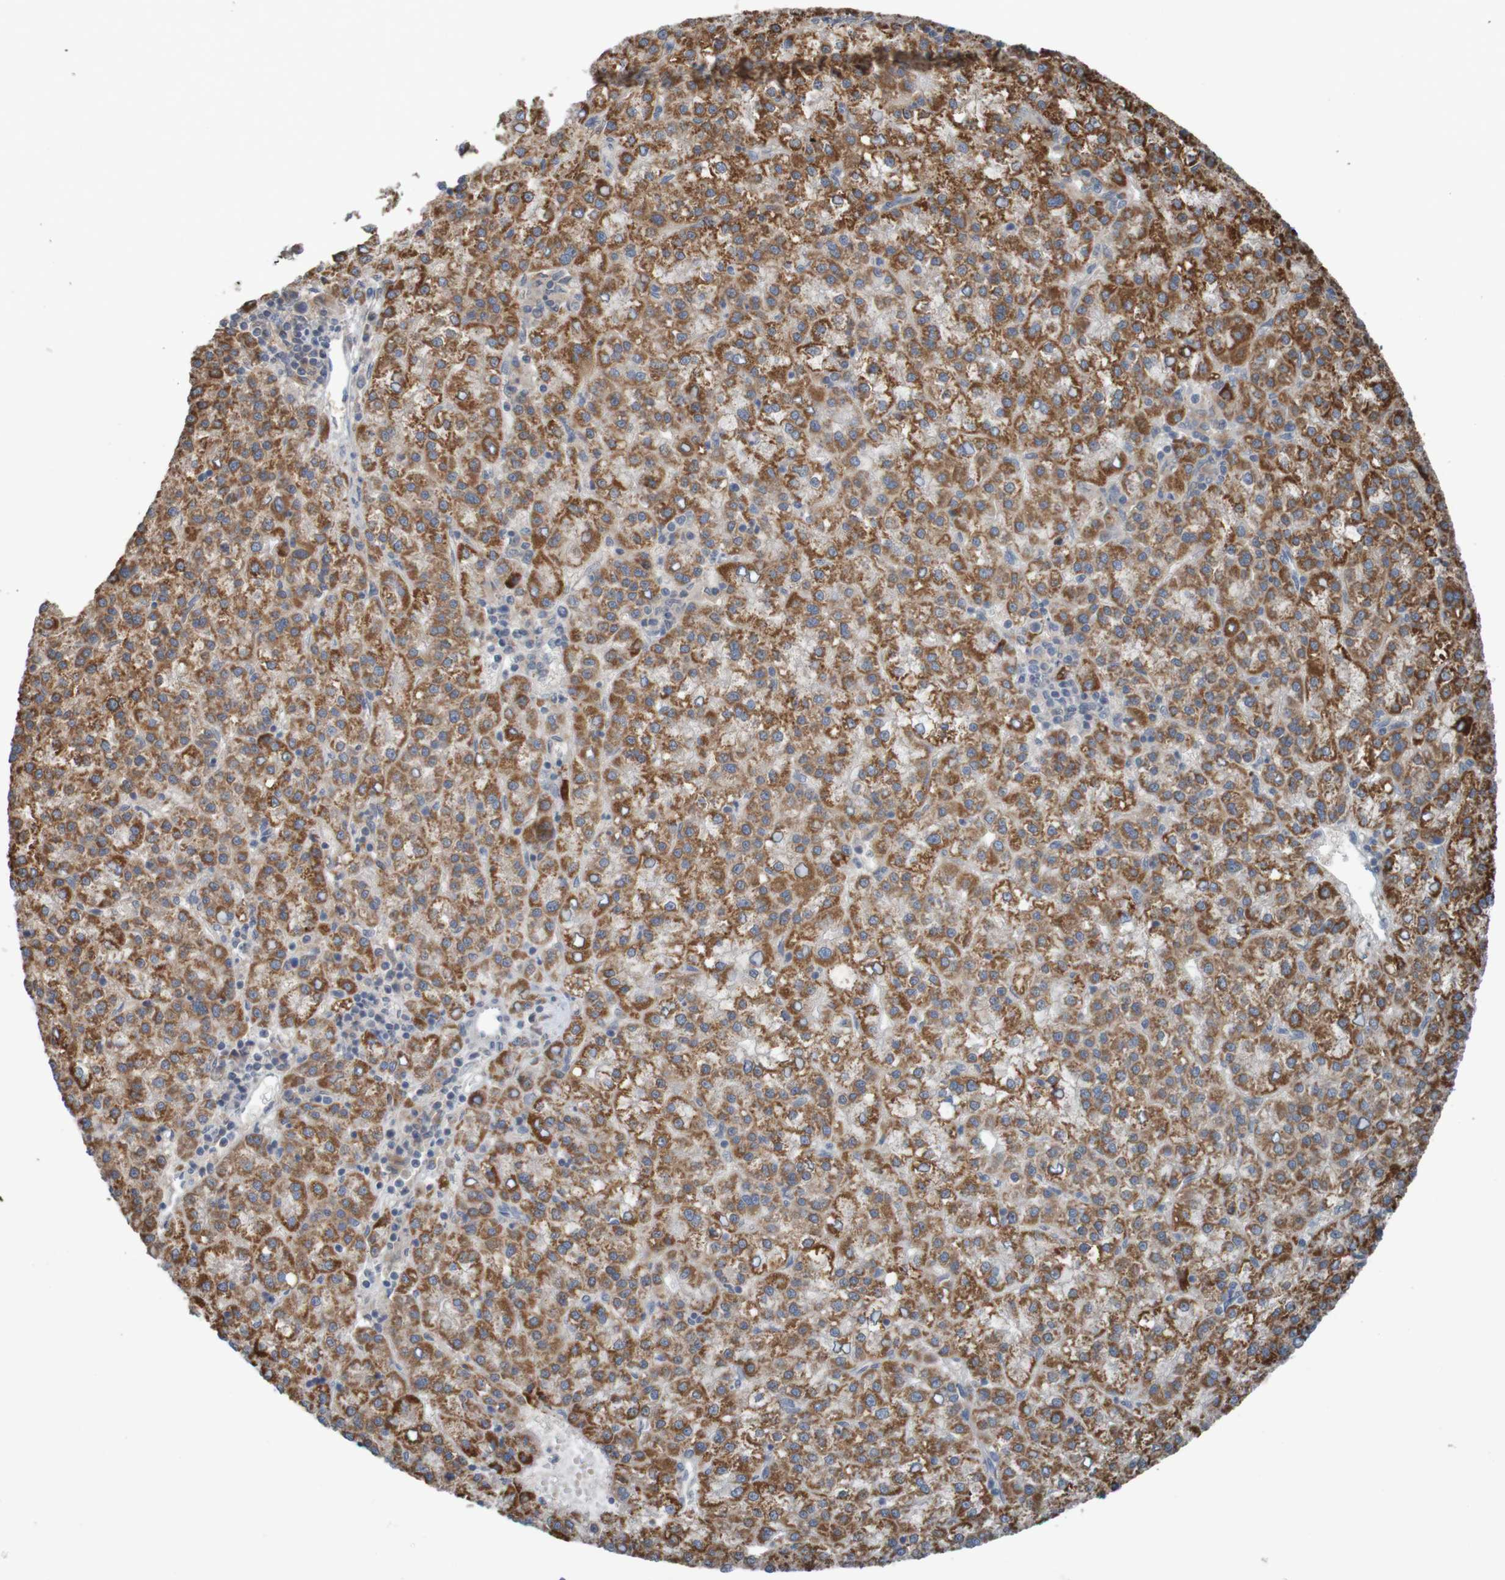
{"staining": {"intensity": "strong", "quantity": ">75%", "location": "cytoplasmic/membranous"}, "tissue": "liver cancer", "cell_type": "Tumor cells", "image_type": "cancer", "snomed": [{"axis": "morphology", "description": "Carcinoma, Hepatocellular, NOS"}, {"axis": "topography", "description": "Liver"}], "caption": "Hepatocellular carcinoma (liver) stained for a protein reveals strong cytoplasmic/membranous positivity in tumor cells.", "gene": "B3GAT2", "patient": {"sex": "female", "age": 58}}